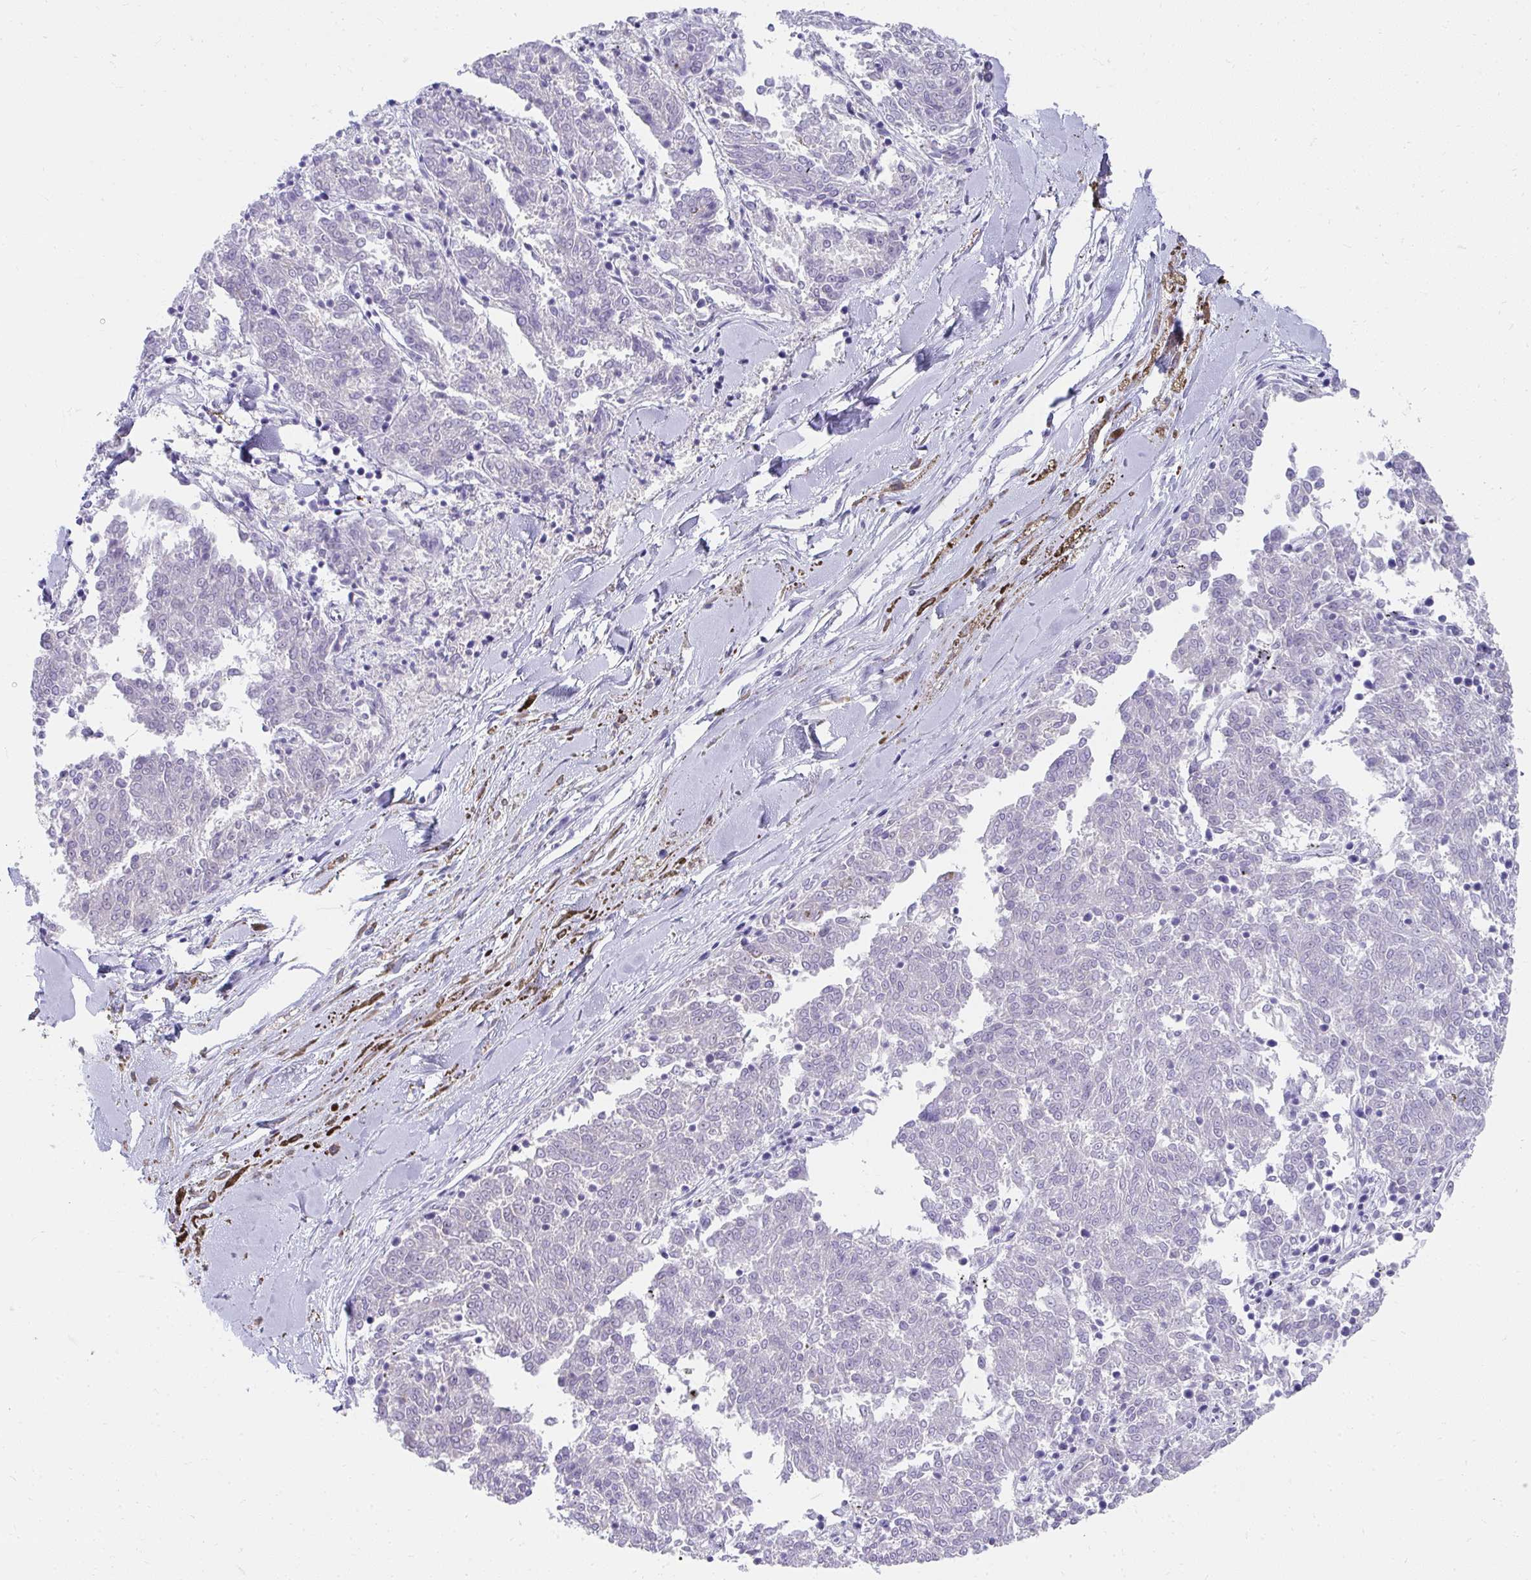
{"staining": {"intensity": "negative", "quantity": "none", "location": "none"}, "tissue": "melanoma", "cell_type": "Tumor cells", "image_type": "cancer", "snomed": [{"axis": "morphology", "description": "Malignant melanoma, NOS"}, {"axis": "topography", "description": "Skin"}], "caption": "This is a histopathology image of immunohistochemistry staining of malignant melanoma, which shows no expression in tumor cells.", "gene": "HIRA", "patient": {"sex": "female", "age": 72}}